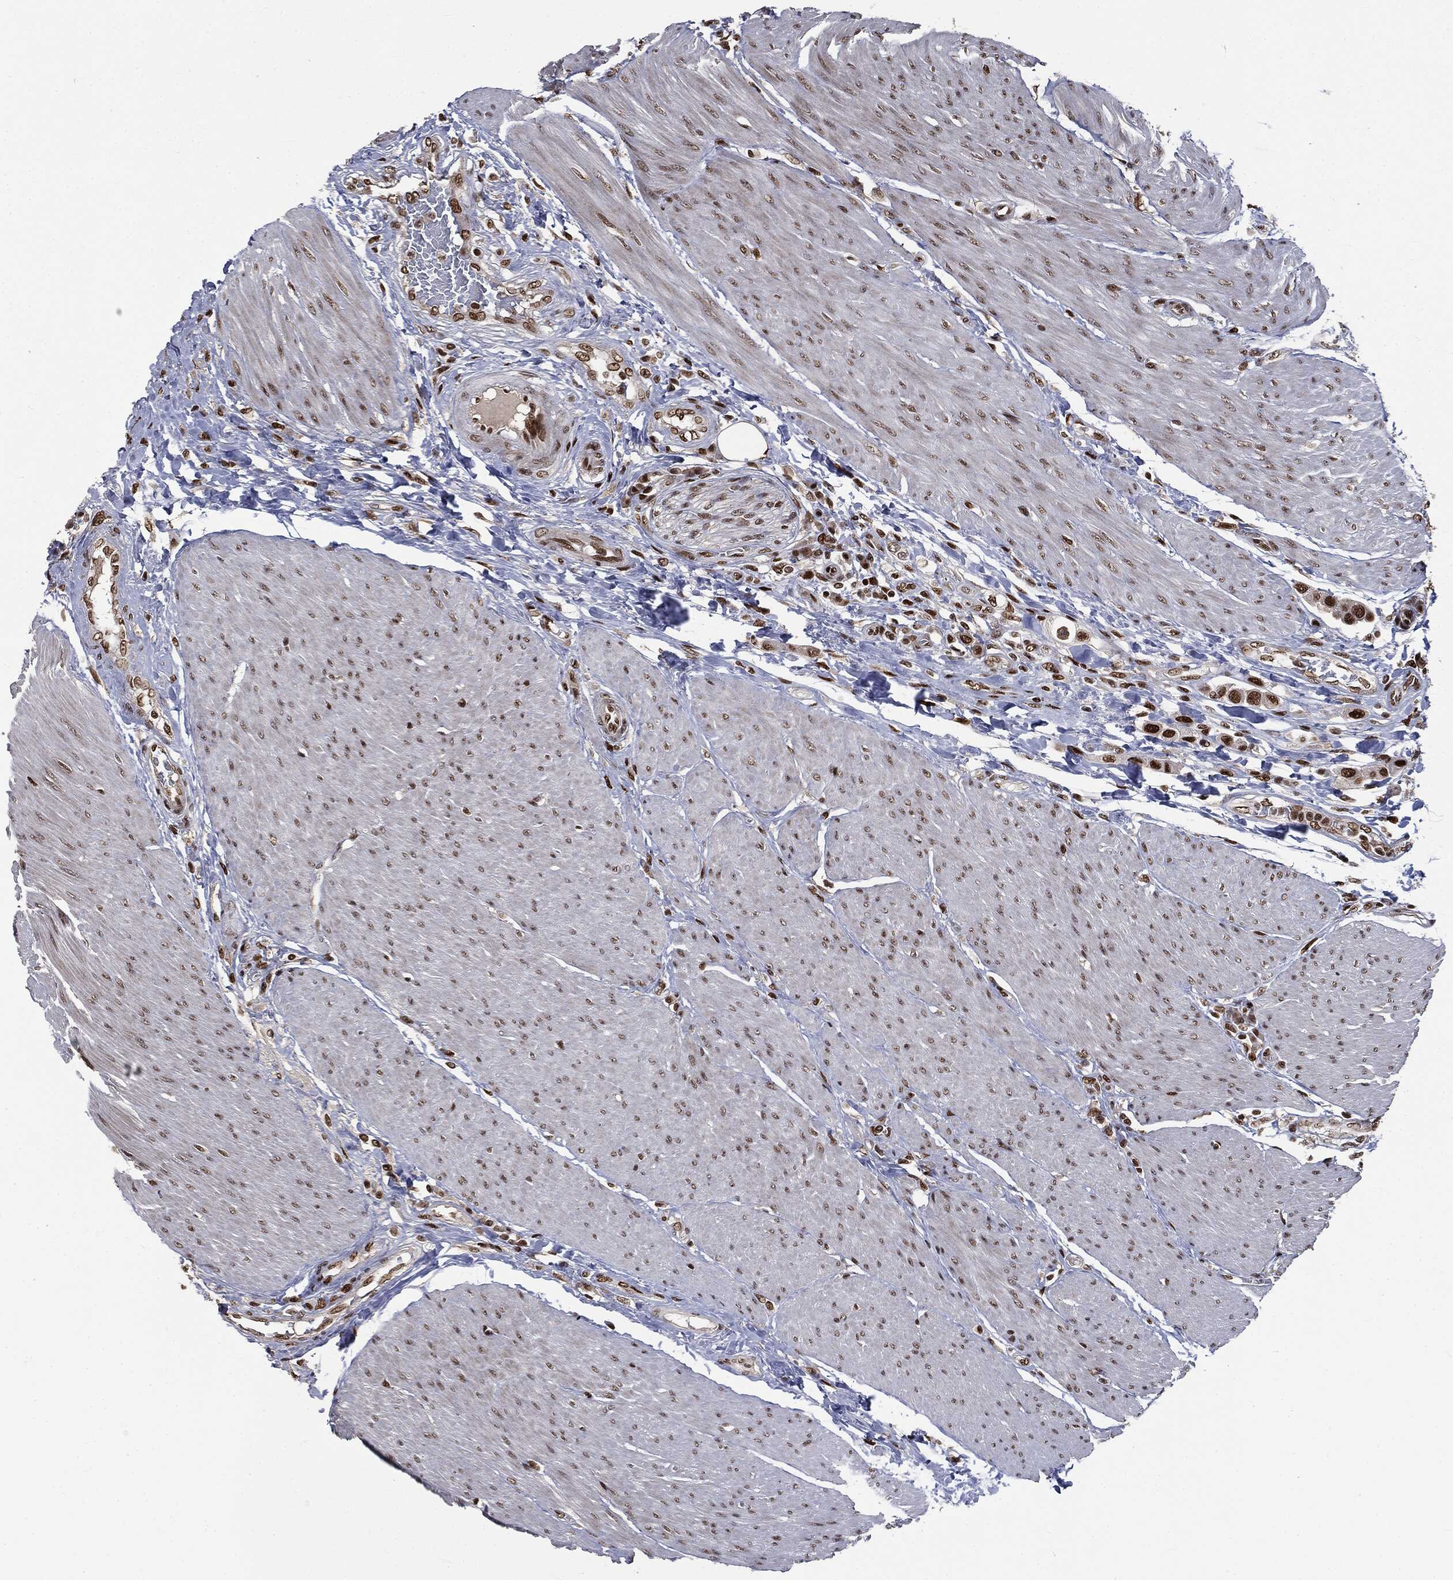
{"staining": {"intensity": "strong", "quantity": ">75%", "location": "nuclear"}, "tissue": "urothelial cancer", "cell_type": "Tumor cells", "image_type": "cancer", "snomed": [{"axis": "morphology", "description": "Urothelial carcinoma, High grade"}, {"axis": "topography", "description": "Urinary bladder"}], "caption": "High-grade urothelial carcinoma was stained to show a protein in brown. There is high levels of strong nuclear staining in approximately >75% of tumor cells. (Brightfield microscopy of DAB IHC at high magnification).", "gene": "DPH2", "patient": {"sex": "male", "age": 50}}